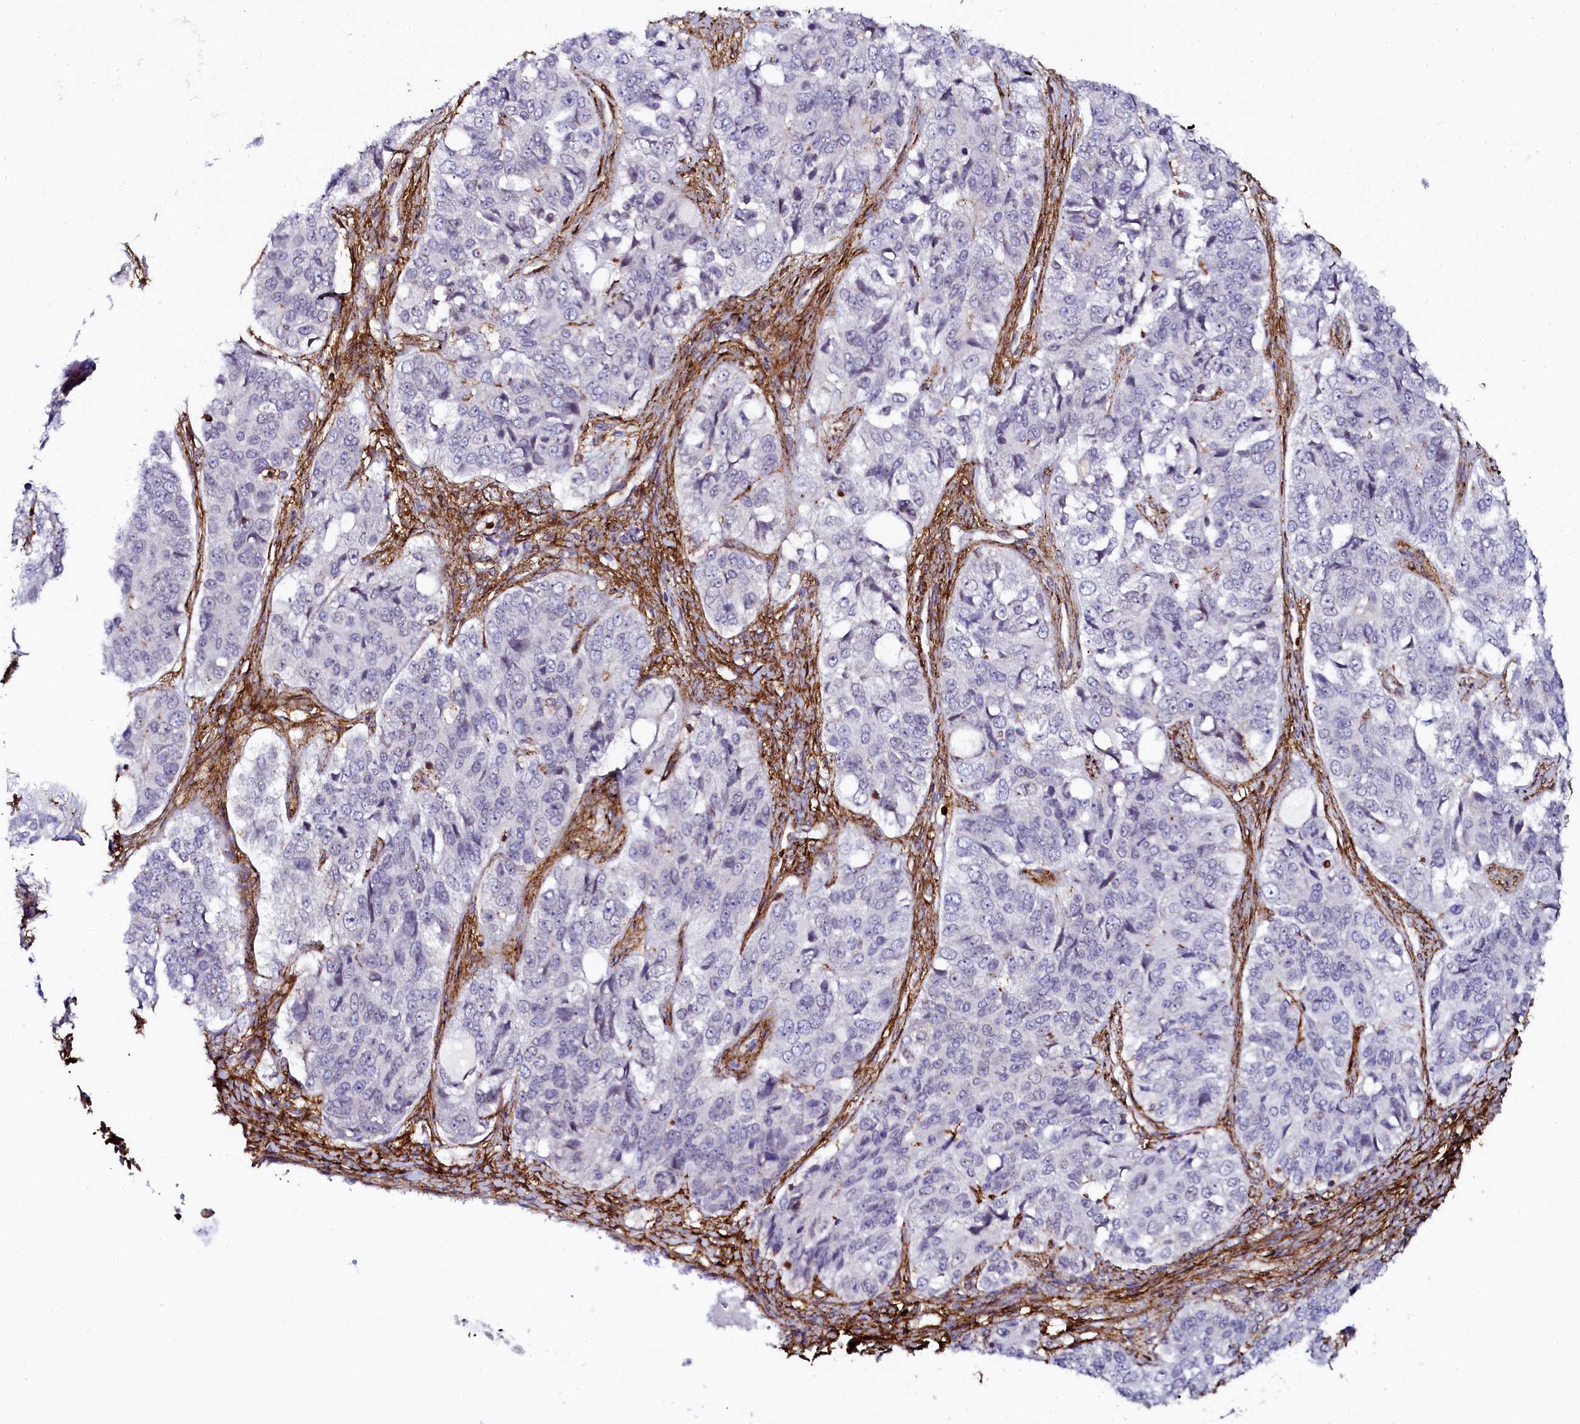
{"staining": {"intensity": "negative", "quantity": "none", "location": "none"}, "tissue": "ovarian cancer", "cell_type": "Tumor cells", "image_type": "cancer", "snomed": [{"axis": "morphology", "description": "Carcinoma, endometroid"}, {"axis": "topography", "description": "Ovary"}], "caption": "The histopathology image demonstrates no significant staining in tumor cells of endometroid carcinoma (ovarian). (DAB immunohistochemistry (IHC) visualized using brightfield microscopy, high magnification).", "gene": "AAAS", "patient": {"sex": "female", "age": 51}}